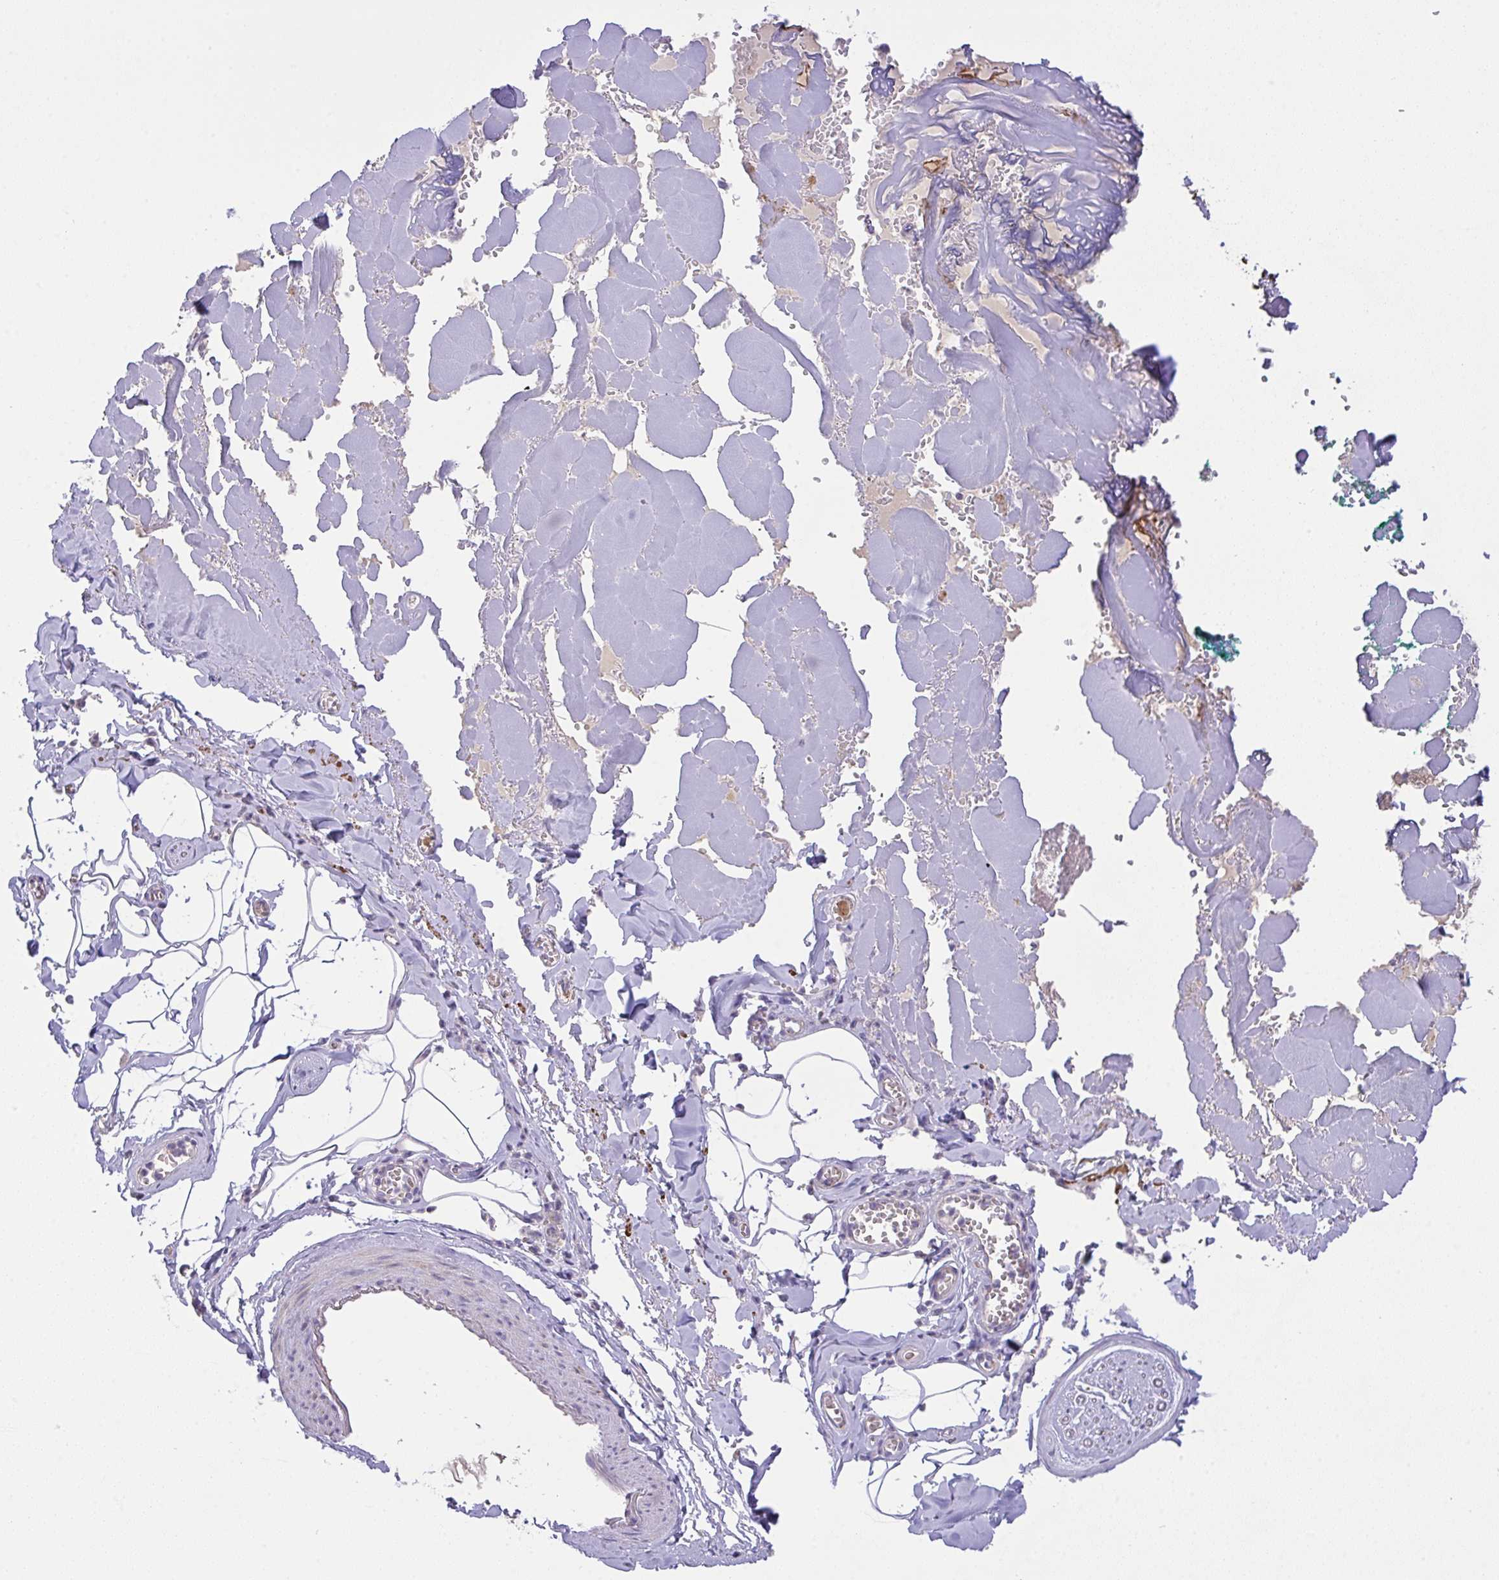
{"staining": {"intensity": "negative", "quantity": "none", "location": "none"}, "tissue": "adipose tissue", "cell_type": "Adipocytes", "image_type": "normal", "snomed": [{"axis": "morphology", "description": "Normal tissue, NOS"}, {"axis": "topography", "description": "Vulva"}, {"axis": "topography", "description": "Peripheral nerve tissue"}], "caption": "IHC micrograph of unremarkable adipose tissue: human adipose tissue stained with DAB exhibits no significant protein expression in adipocytes.", "gene": "CHDH", "patient": {"sex": "female", "age": 66}}